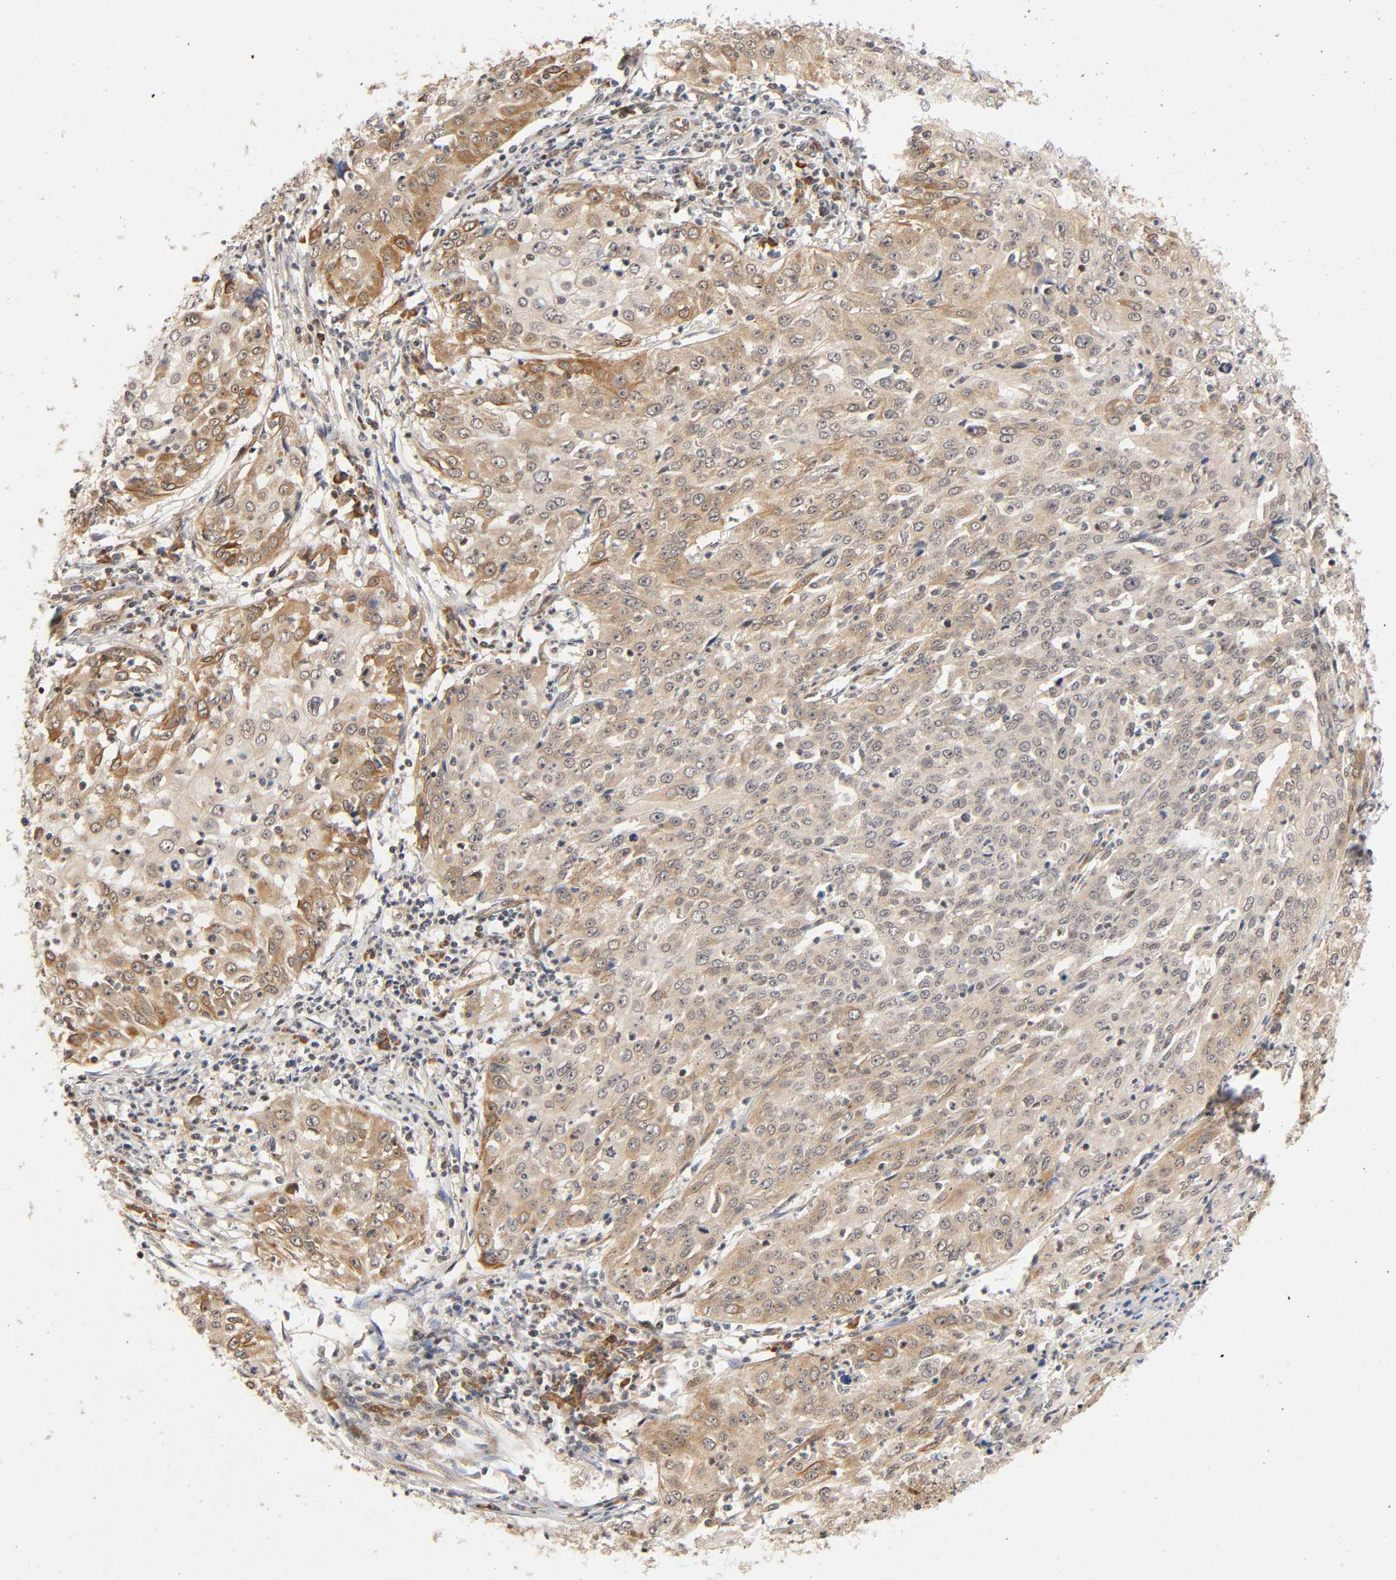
{"staining": {"intensity": "moderate", "quantity": ">75%", "location": "cytoplasmic/membranous"}, "tissue": "cervical cancer", "cell_type": "Tumor cells", "image_type": "cancer", "snomed": [{"axis": "morphology", "description": "Squamous cell carcinoma, NOS"}, {"axis": "topography", "description": "Cervix"}], "caption": "Brown immunohistochemical staining in squamous cell carcinoma (cervical) demonstrates moderate cytoplasmic/membranous positivity in about >75% of tumor cells.", "gene": "IQCJ-SCHIP1", "patient": {"sex": "female", "age": 39}}